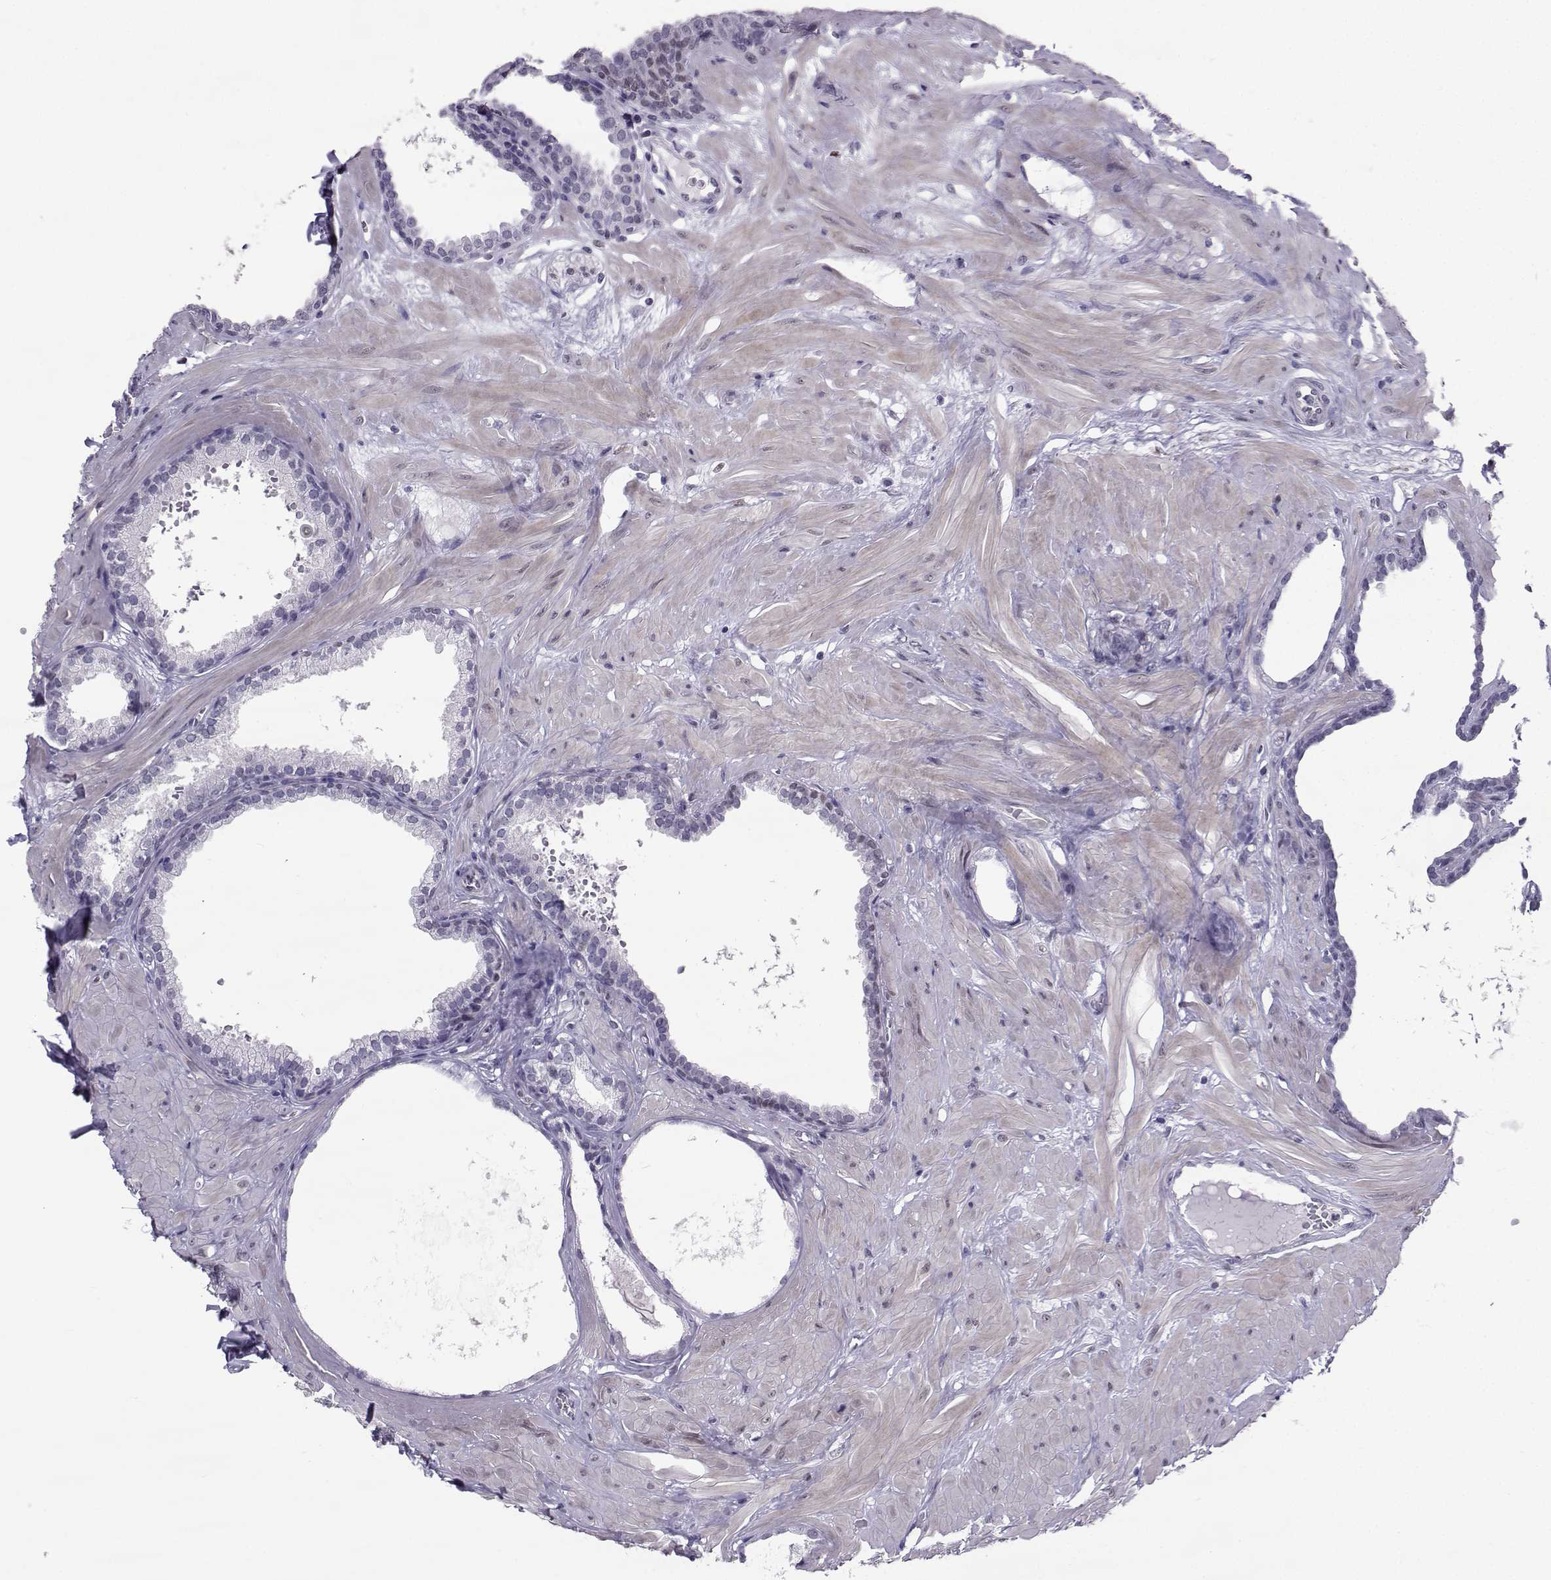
{"staining": {"intensity": "negative", "quantity": "none", "location": "none"}, "tissue": "prostate", "cell_type": "Glandular cells", "image_type": "normal", "snomed": [{"axis": "morphology", "description": "Normal tissue, NOS"}, {"axis": "topography", "description": "Prostate"}], "caption": "Human prostate stained for a protein using immunohistochemistry demonstrates no expression in glandular cells.", "gene": "TEDC2", "patient": {"sex": "male", "age": 48}}